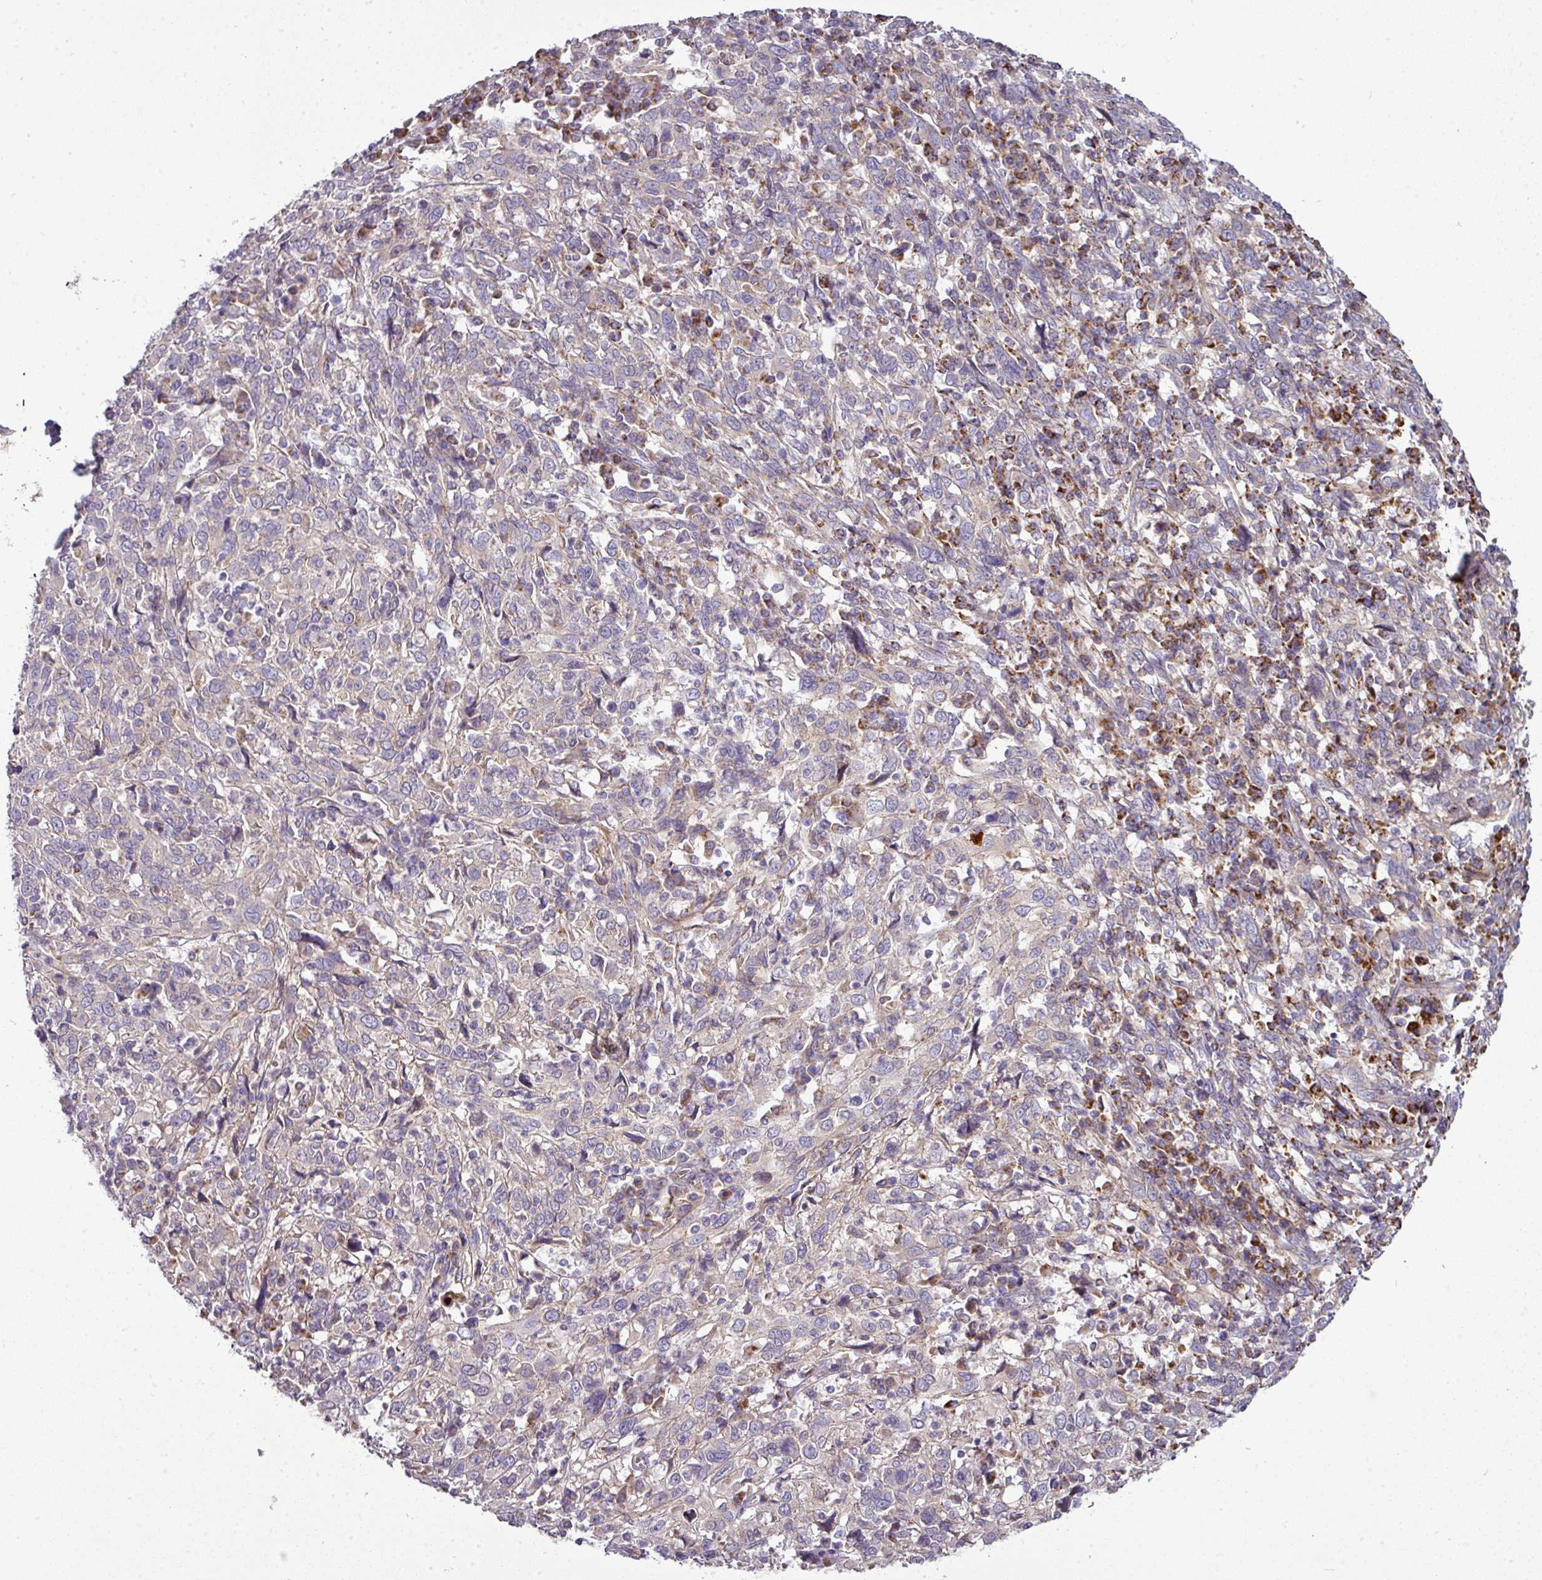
{"staining": {"intensity": "negative", "quantity": "none", "location": "none"}, "tissue": "cervical cancer", "cell_type": "Tumor cells", "image_type": "cancer", "snomed": [{"axis": "morphology", "description": "Squamous cell carcinoma, NOS"}, {"axis": "topography", "description": "Cervix"}], "caption": "The histopathology image demonstrates no significant positivity in tumor cells of cervical cancer (squamous cell carcinoma).", "gene": "GAN", "patient": {"sex": "female", "age": 46}}